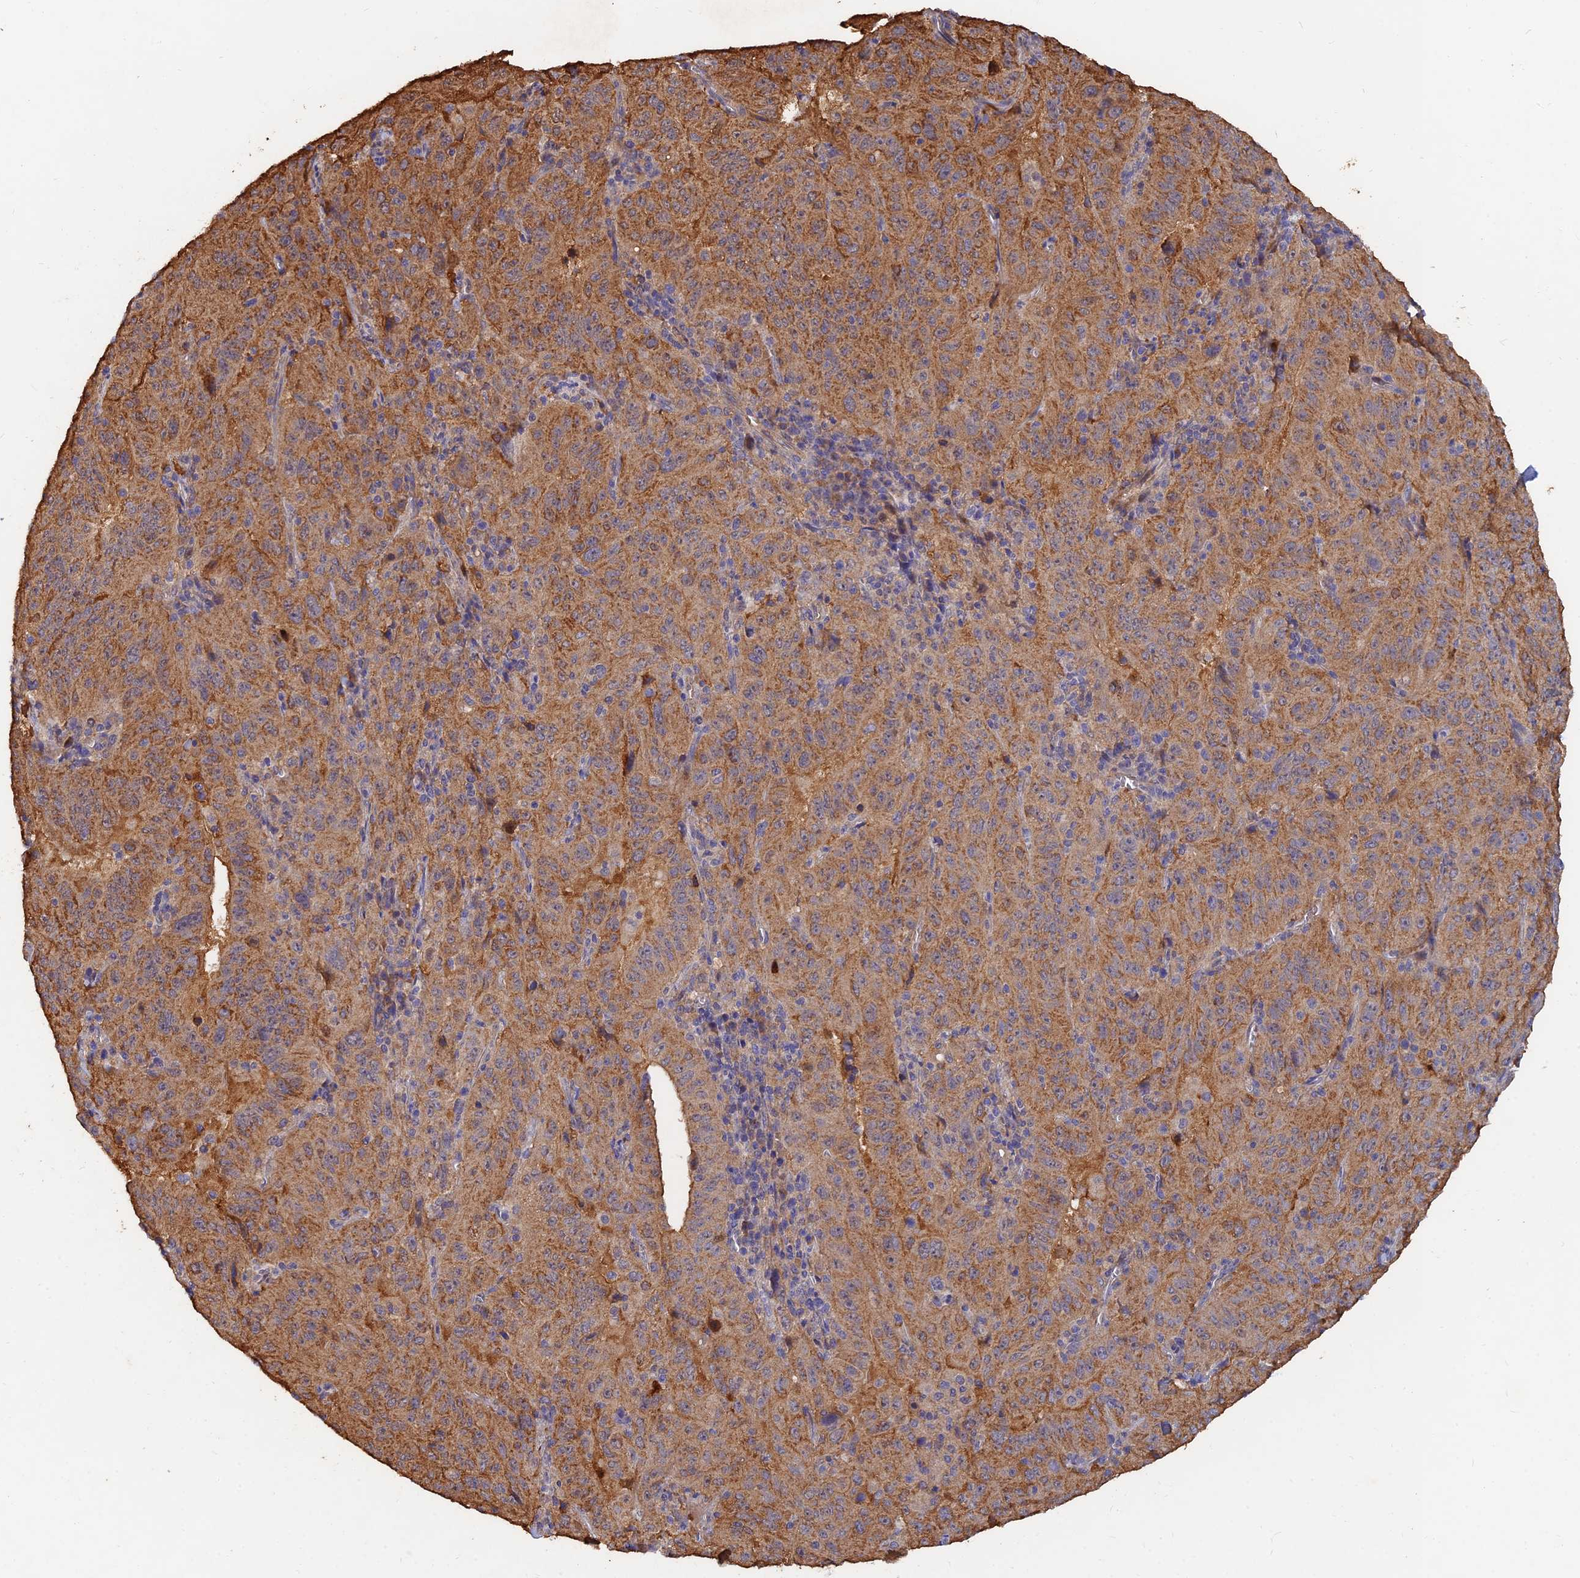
{"staining": {"intensity": "strong", "quantity": ">75%", "location": "cytoplasmic/membranous"}, "tissue": "pancreatic cancer", "cell_type": "Tumor cells", "image_type": "cancer", "snomed": [{"axis": "morphology", "description": "Adenocarcinoma, NOS"}, {"axis": "topography", "description": "Pancreas"}], "caption": "Immunohistochemical staining of human pancreatic cancer demonstrates high levels of strong cytoplasmic/membranous expression in approximately >75% of tumor cells.", "gene": "SLC38A11", "patient": {"sex": "male", "age": 63}}